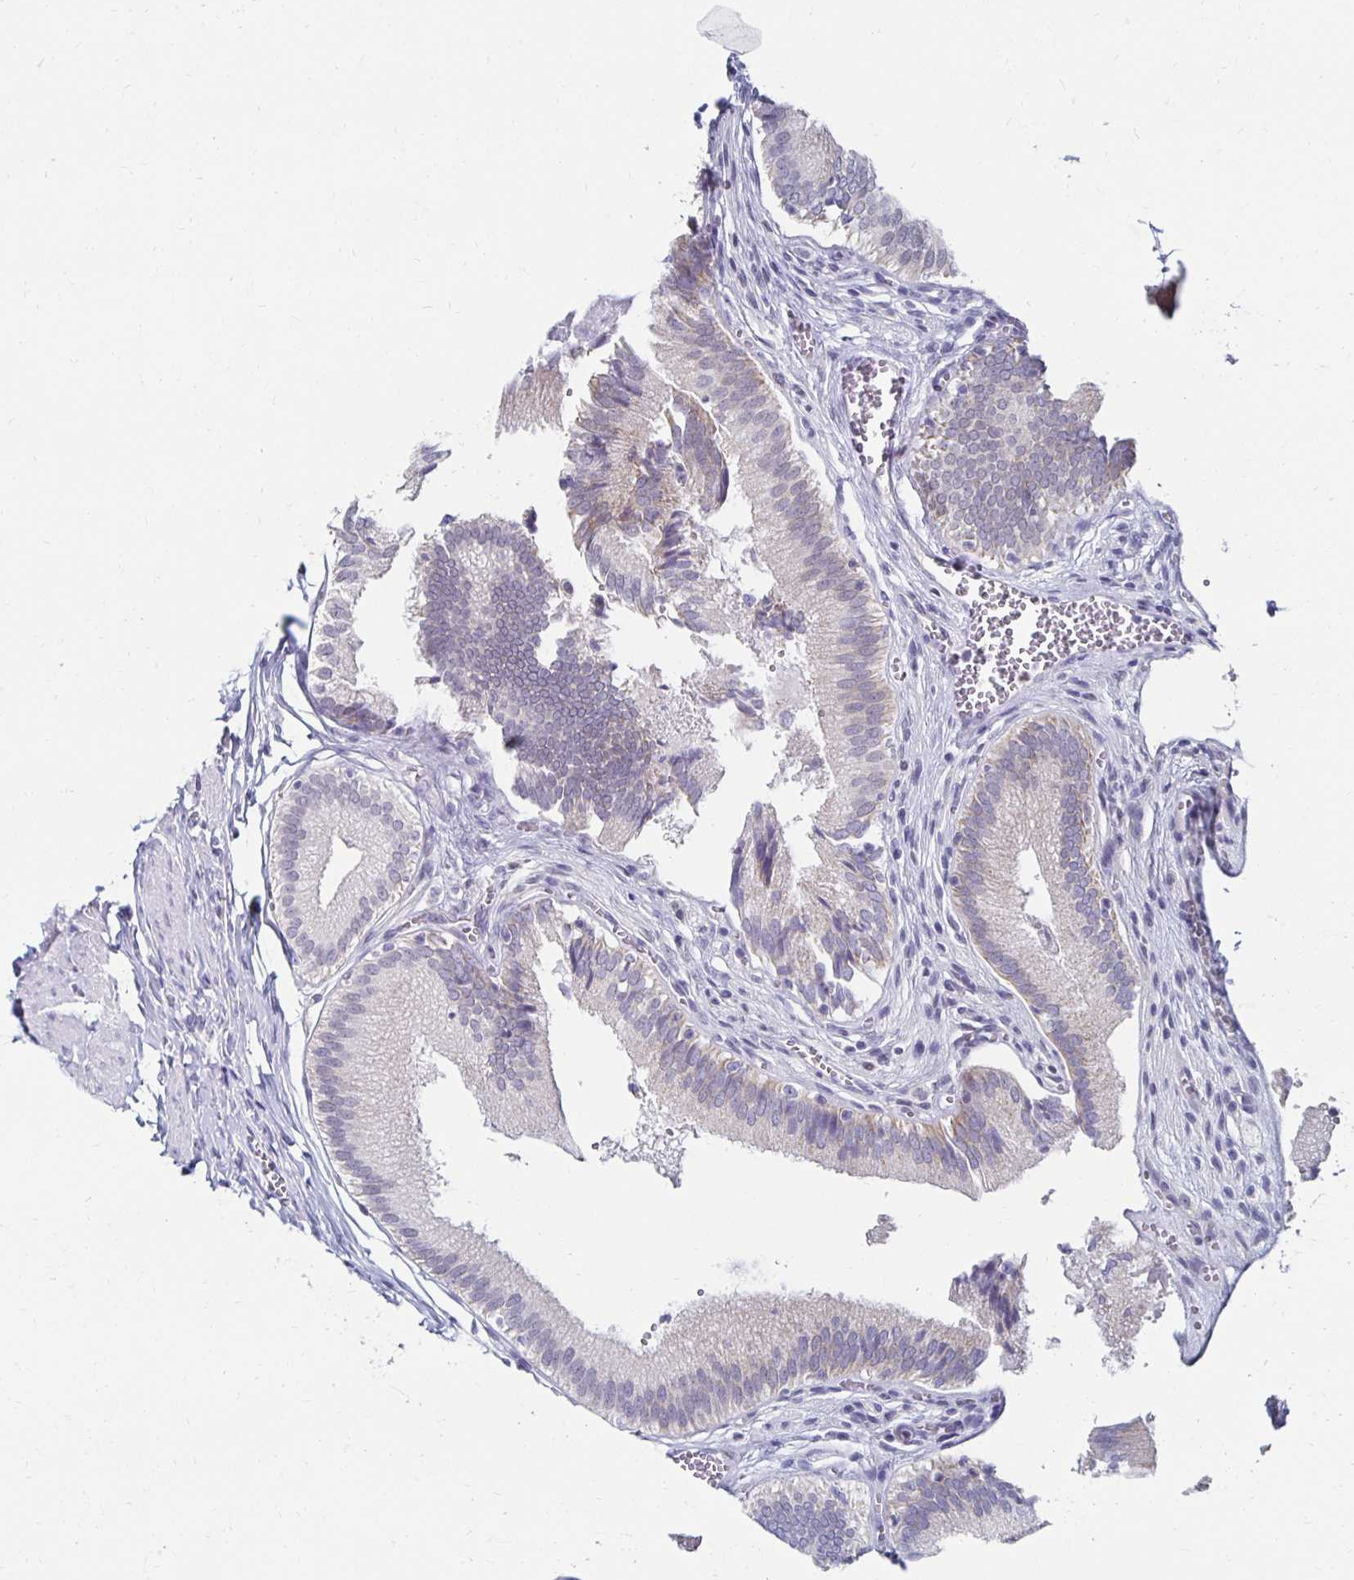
{"staining": {"intensity": "weak", "quantity": "<25%", "location": "cytoplasmic/membranous"}, "tissue": "gallbladder", "cell_type": "Glandular cells", "image_type": "normal", "snomed": [{"axis": "morphology", "description": "Normal tissue, NOS"}, {"axis": "topography", "description": "Gallbladder"}, {"axis": "topography", "description": "Peripheral nerve tissue"}], "caption": "Immunohistochemical staining of benign gallbladder exhibits no significant expression in glandular cells. The staining is performed using DAB brown chromogen with nuclei counter-stained in using hematoxylin.", "gene": "NOCT", "patient": {"sex": "male", "age": 17}}